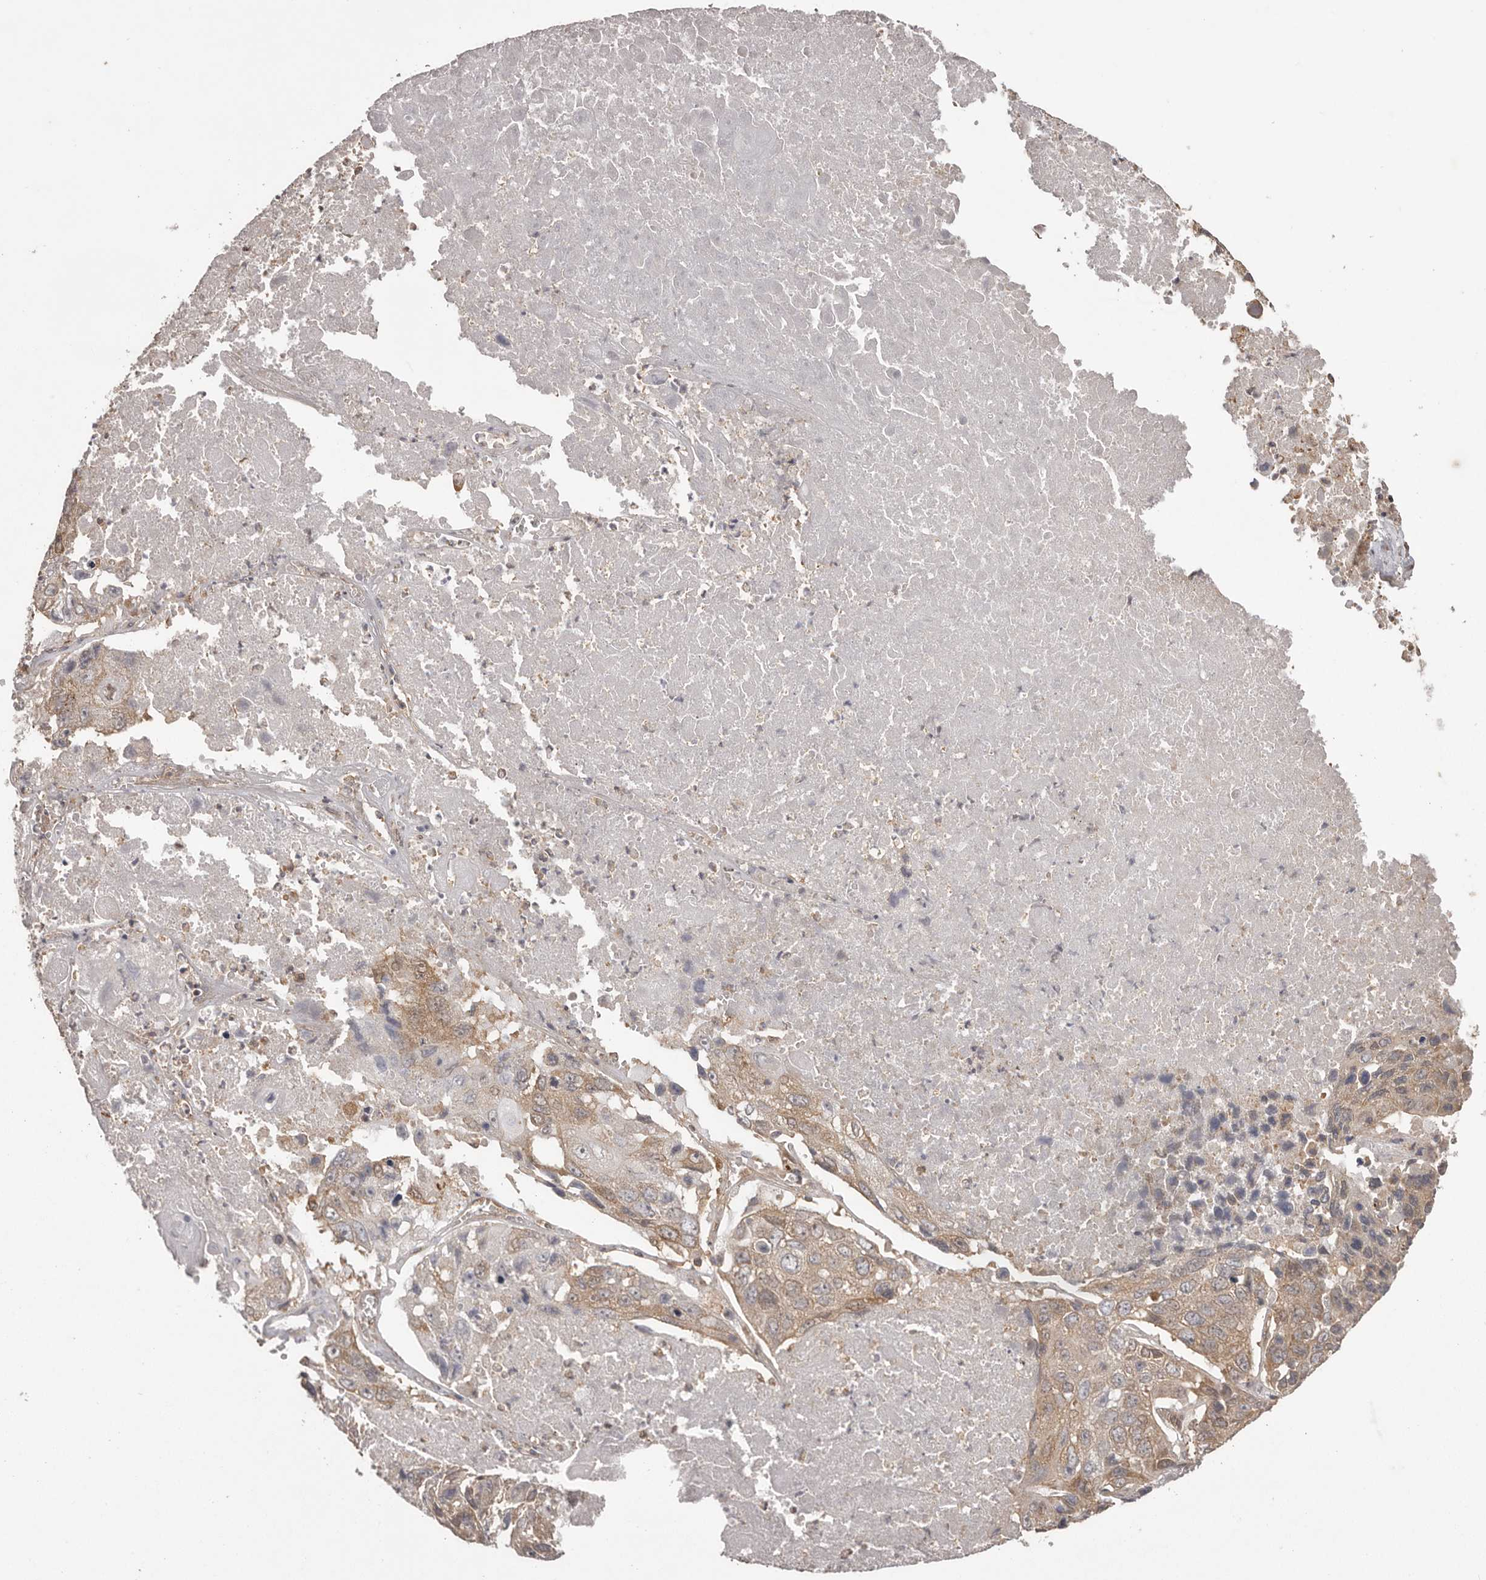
{"staining": {"intensity": "weak", "quantity": "25%-75%", "location": "cytoplasmic/membranous"}, "tissue": "lung cancer", "cell_type": "Tumor cells", "image_type": "cancer", "snomed": [{"axis": "morphology", "description": "Squamous cell carcinoma, NOS"}, {"axis": "topography", "description": "Lung"}], "caption": "Weak cytoplasmic/membranous staining for a protein is identified in about 25%-75% of tumor cells of squamous cell carcinoma (lung) using immunohistochemistry.", "gene": "NFKBIA", "patient": {"sex": "male", "age": 61}}